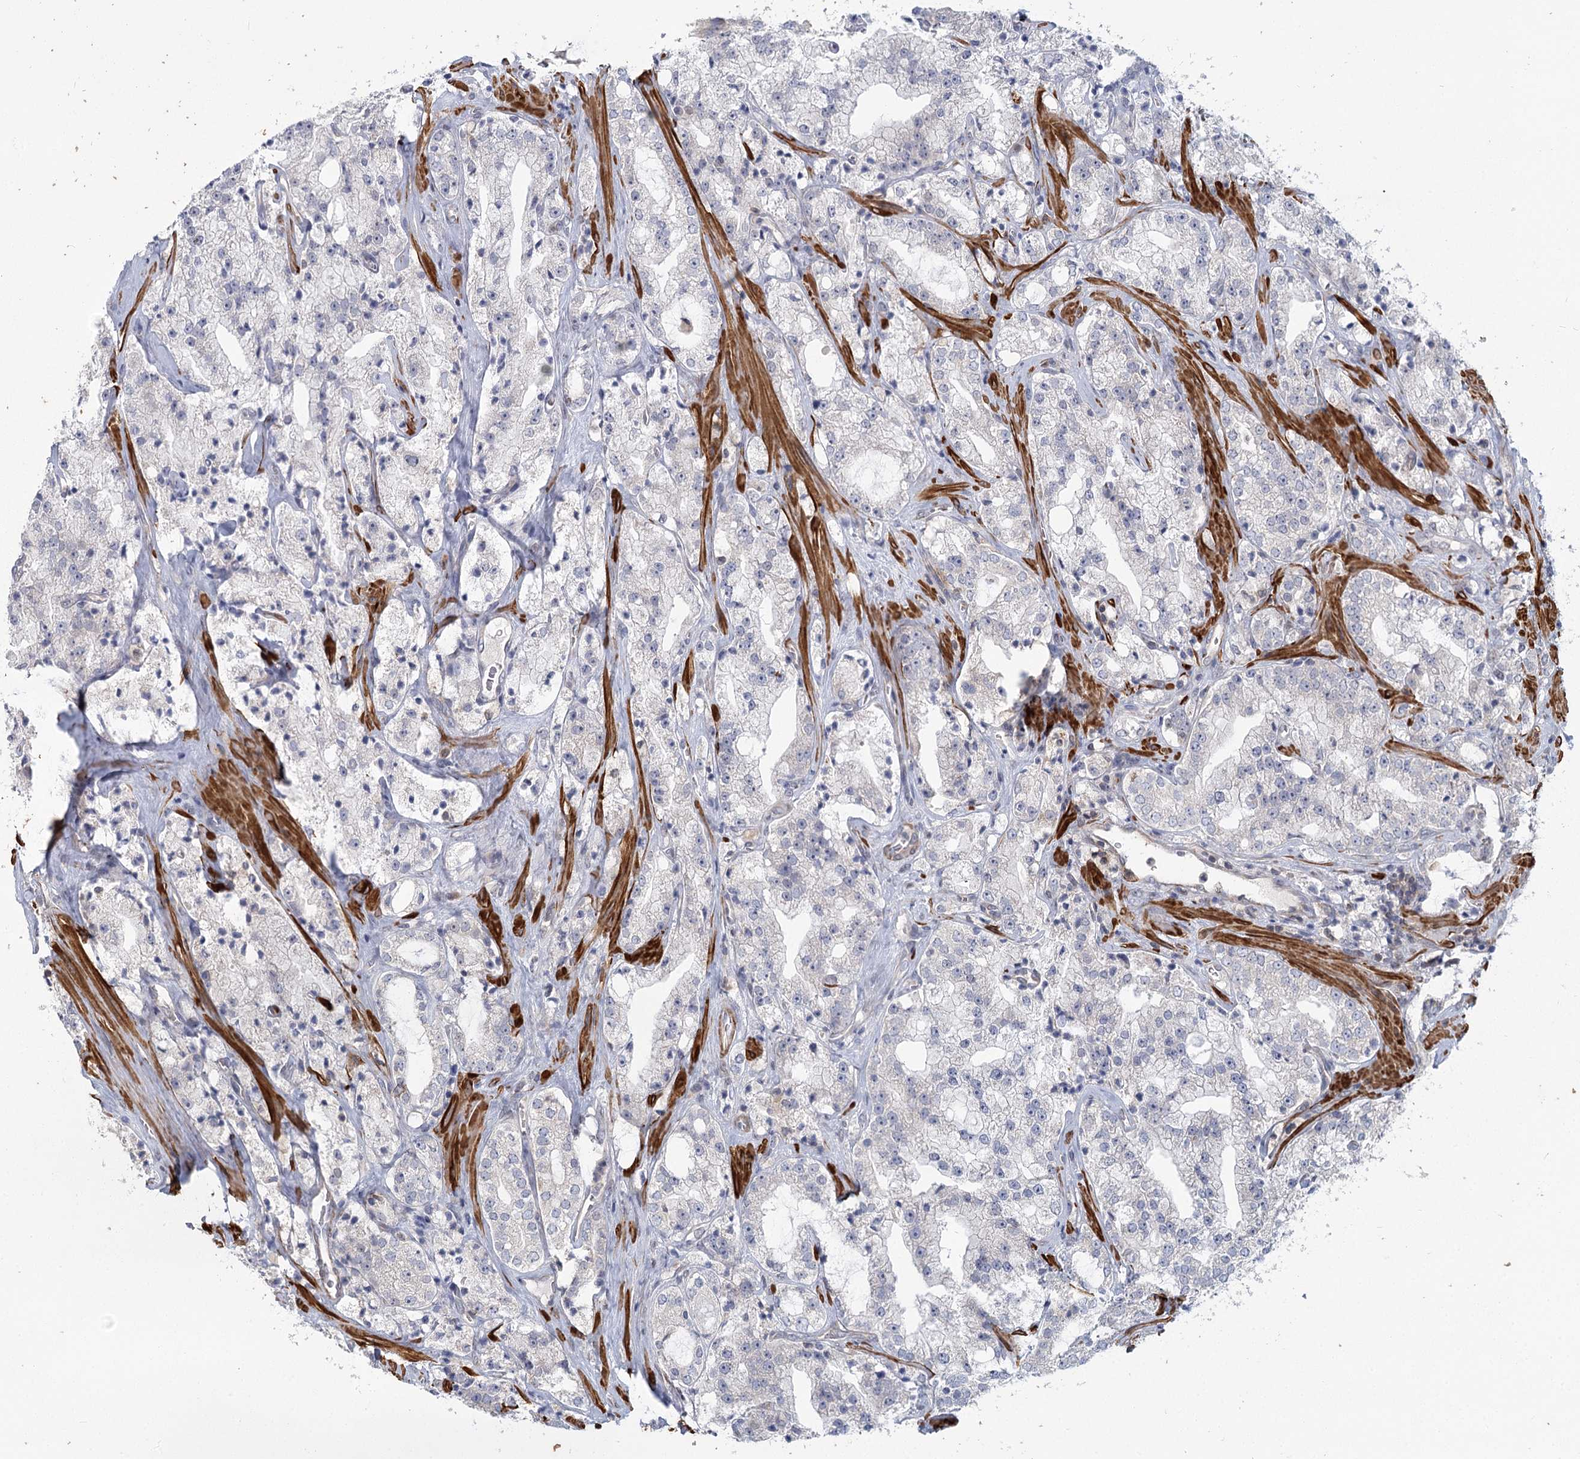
{"staining": {"intensity": "negative", "quantity": "none", "location": "none"}, "tissue": "prostate cancer", "cell_type": "Tumor cells", "image_type": "cancer", "snomed": [{"axis": "morphology", "description": "Adenocarcinoma, High grade"}, {"axis": "topography", "description": "Prostate"}], "caption": "This is a histopathology image of immunohistochemistry staining of prostate adenocarcinoma (high-grade), which shows no expression in tumor cells. Brightfield microscopy of IHC stained with DAB (brown) and hematoxylin (blue), captured at high magnification.", "gene": "USP11", "patient": {"sex": "male", "age": 64}}